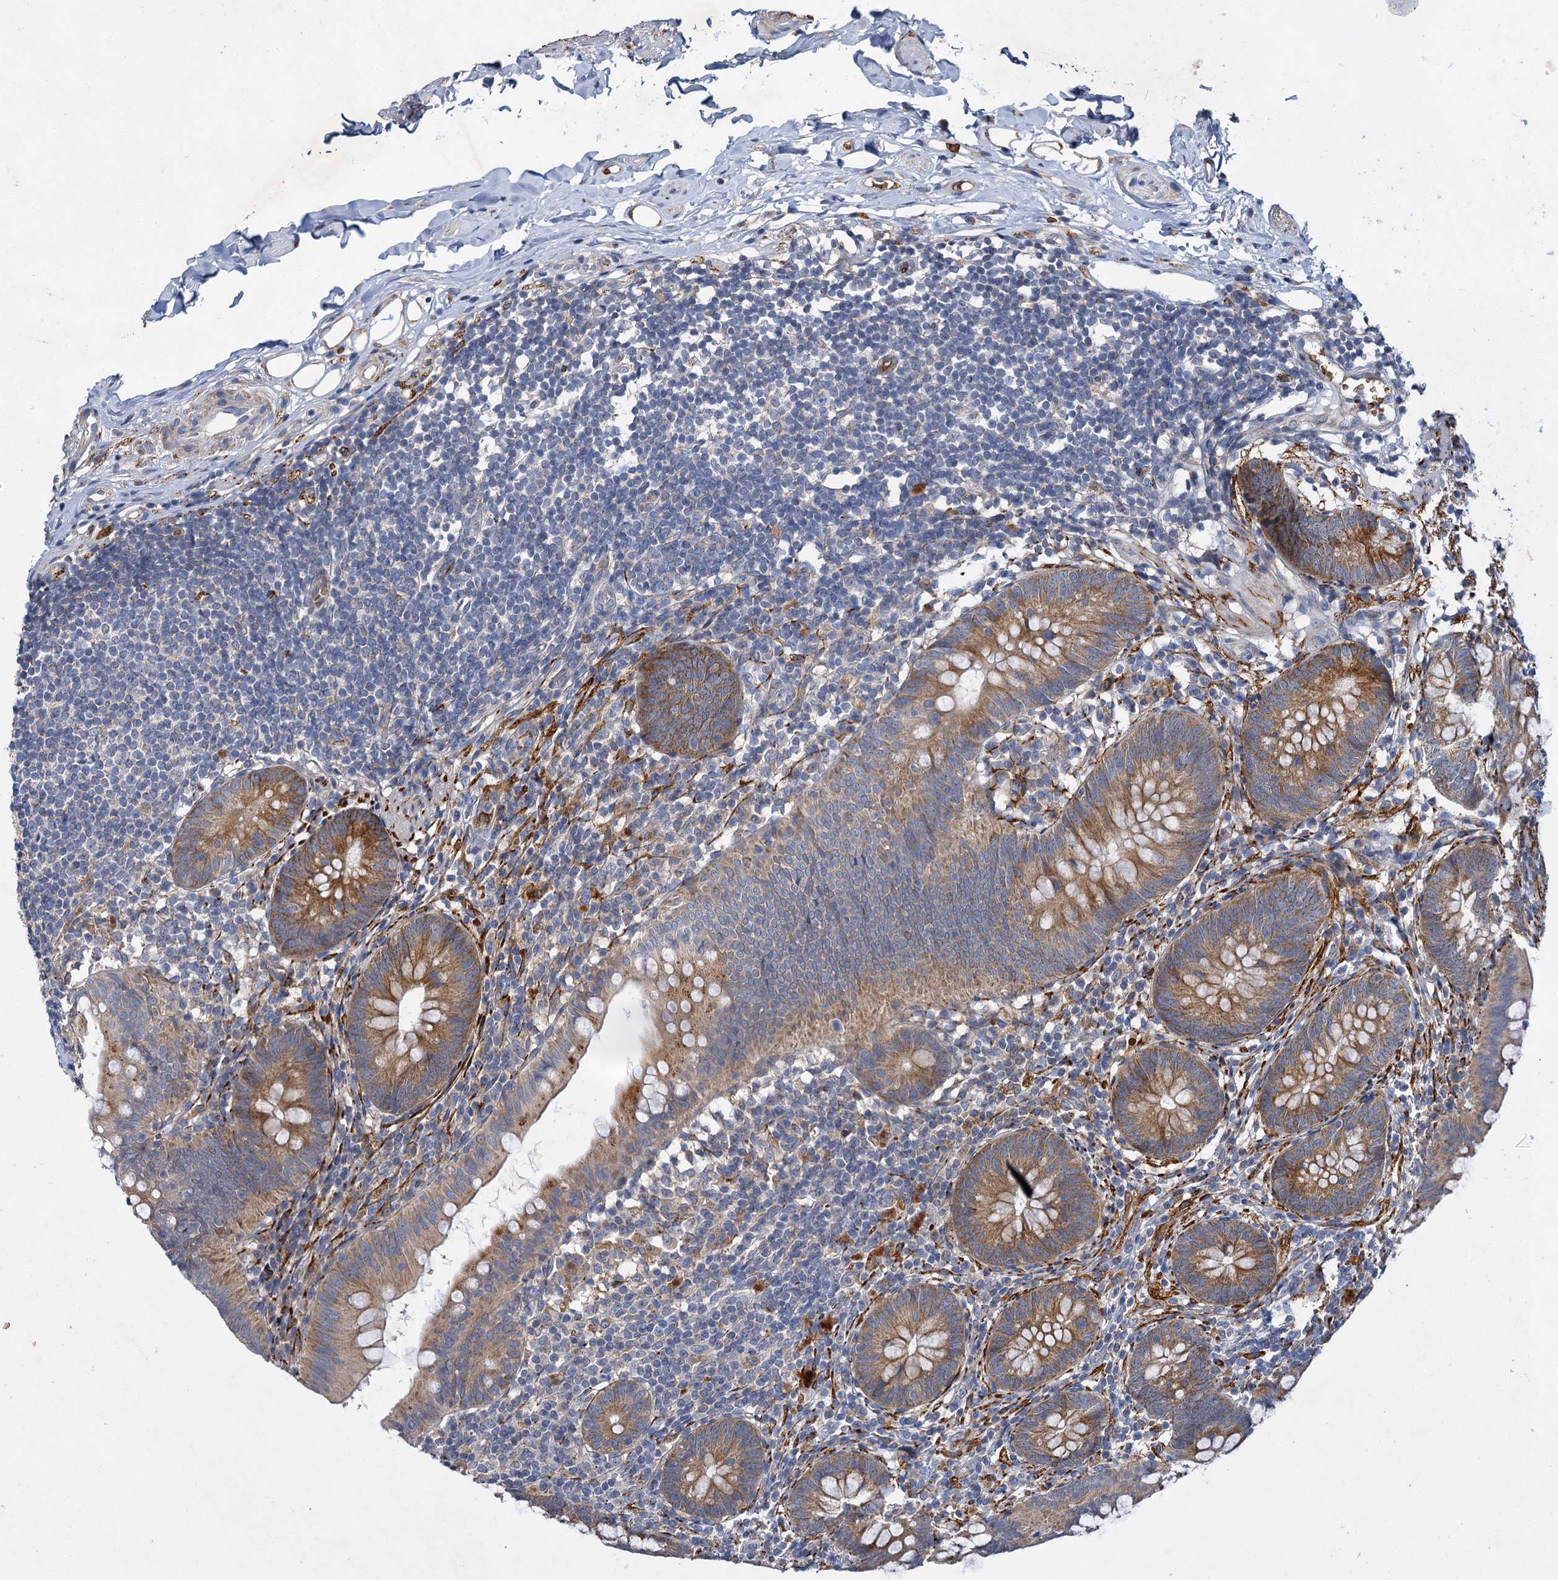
{"staining": {"intensity": "moderate", "quantity": ">75%", "location": "cytoplasmic/membranous"}, "tissue": "appendix", "cell_type": "Glandular cells", "image_type": "normal", "snomed": [{"axis": "morphology", "description": "Normal tissue, NOS"}, {"axis": "topography", "description": "Appendix"}], "caption": "Immunohistochemistry (IHC) staining of normal appendix, which displays medium levels of moderate cytoplasmic/membranous expression in approximately >75% of glandular cells indicating moderate cytoplasmic/membranous protein positivity. The staining was performed using DAB (3,3'-diaminobenzidine) (brown) for protein detection and nuclei were counterstained in hematoxylin (blue).", "gene": "BCS1L", "patient": {"sex": "female", "age": 62}}